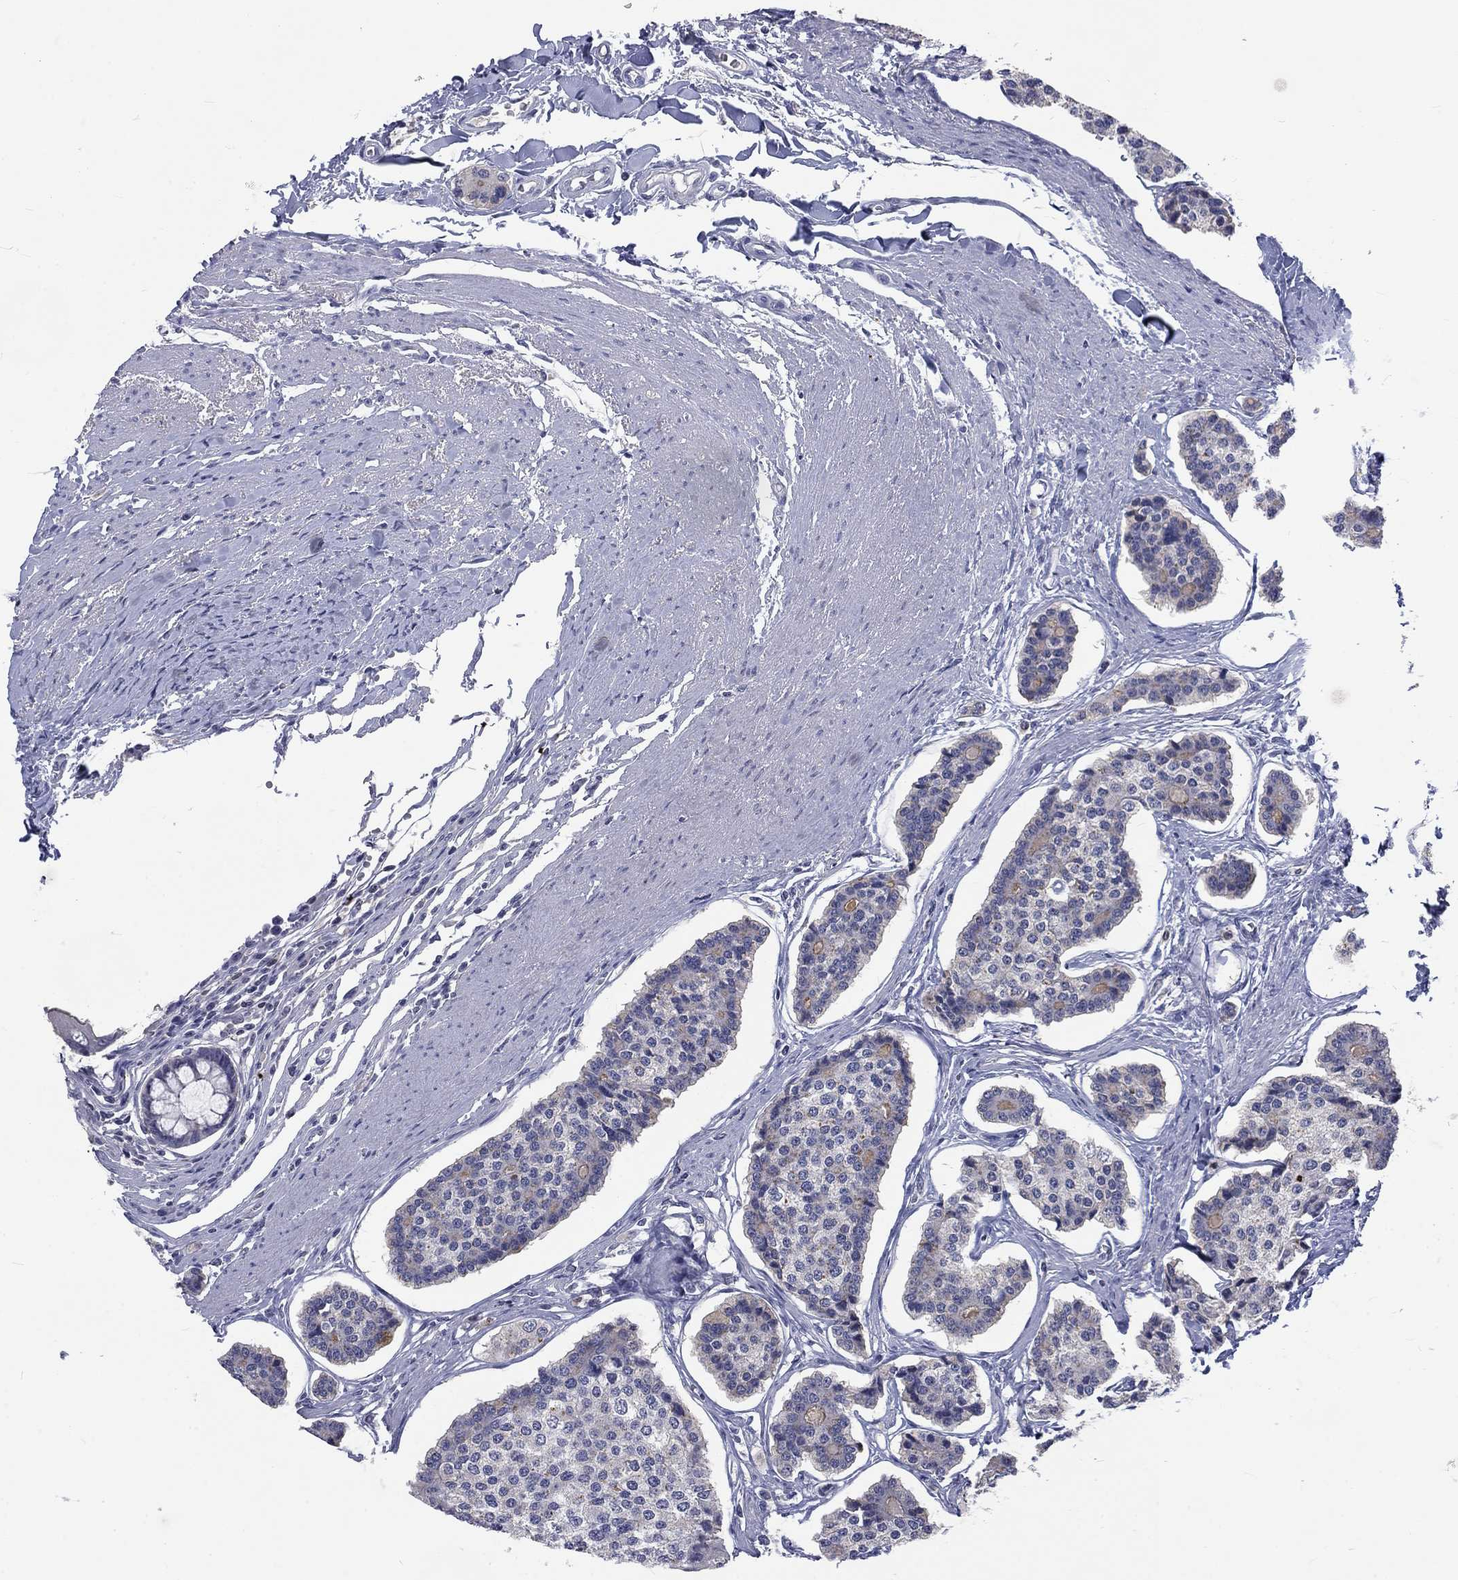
{"staining": {"intensity": "negative", "quantity": "none", "location": "none"}, "tissue": "carcinoid", "cell_type": "Tumor cells", "image_type": "cancer", "snomed": [{"axis": "morphology", "description": "Carcinoid, malignant, NOS"}, {"axis": "topography", "description": "Small intestine"}], "caption": "This image is of malignant carcinoid stained with IHC to label a protein in brown with the nuclei are counter-stained blue. There is no expression in tumor cells.", "gene": "PHKA1", "patient": {"sex": "female", "age": 65}}